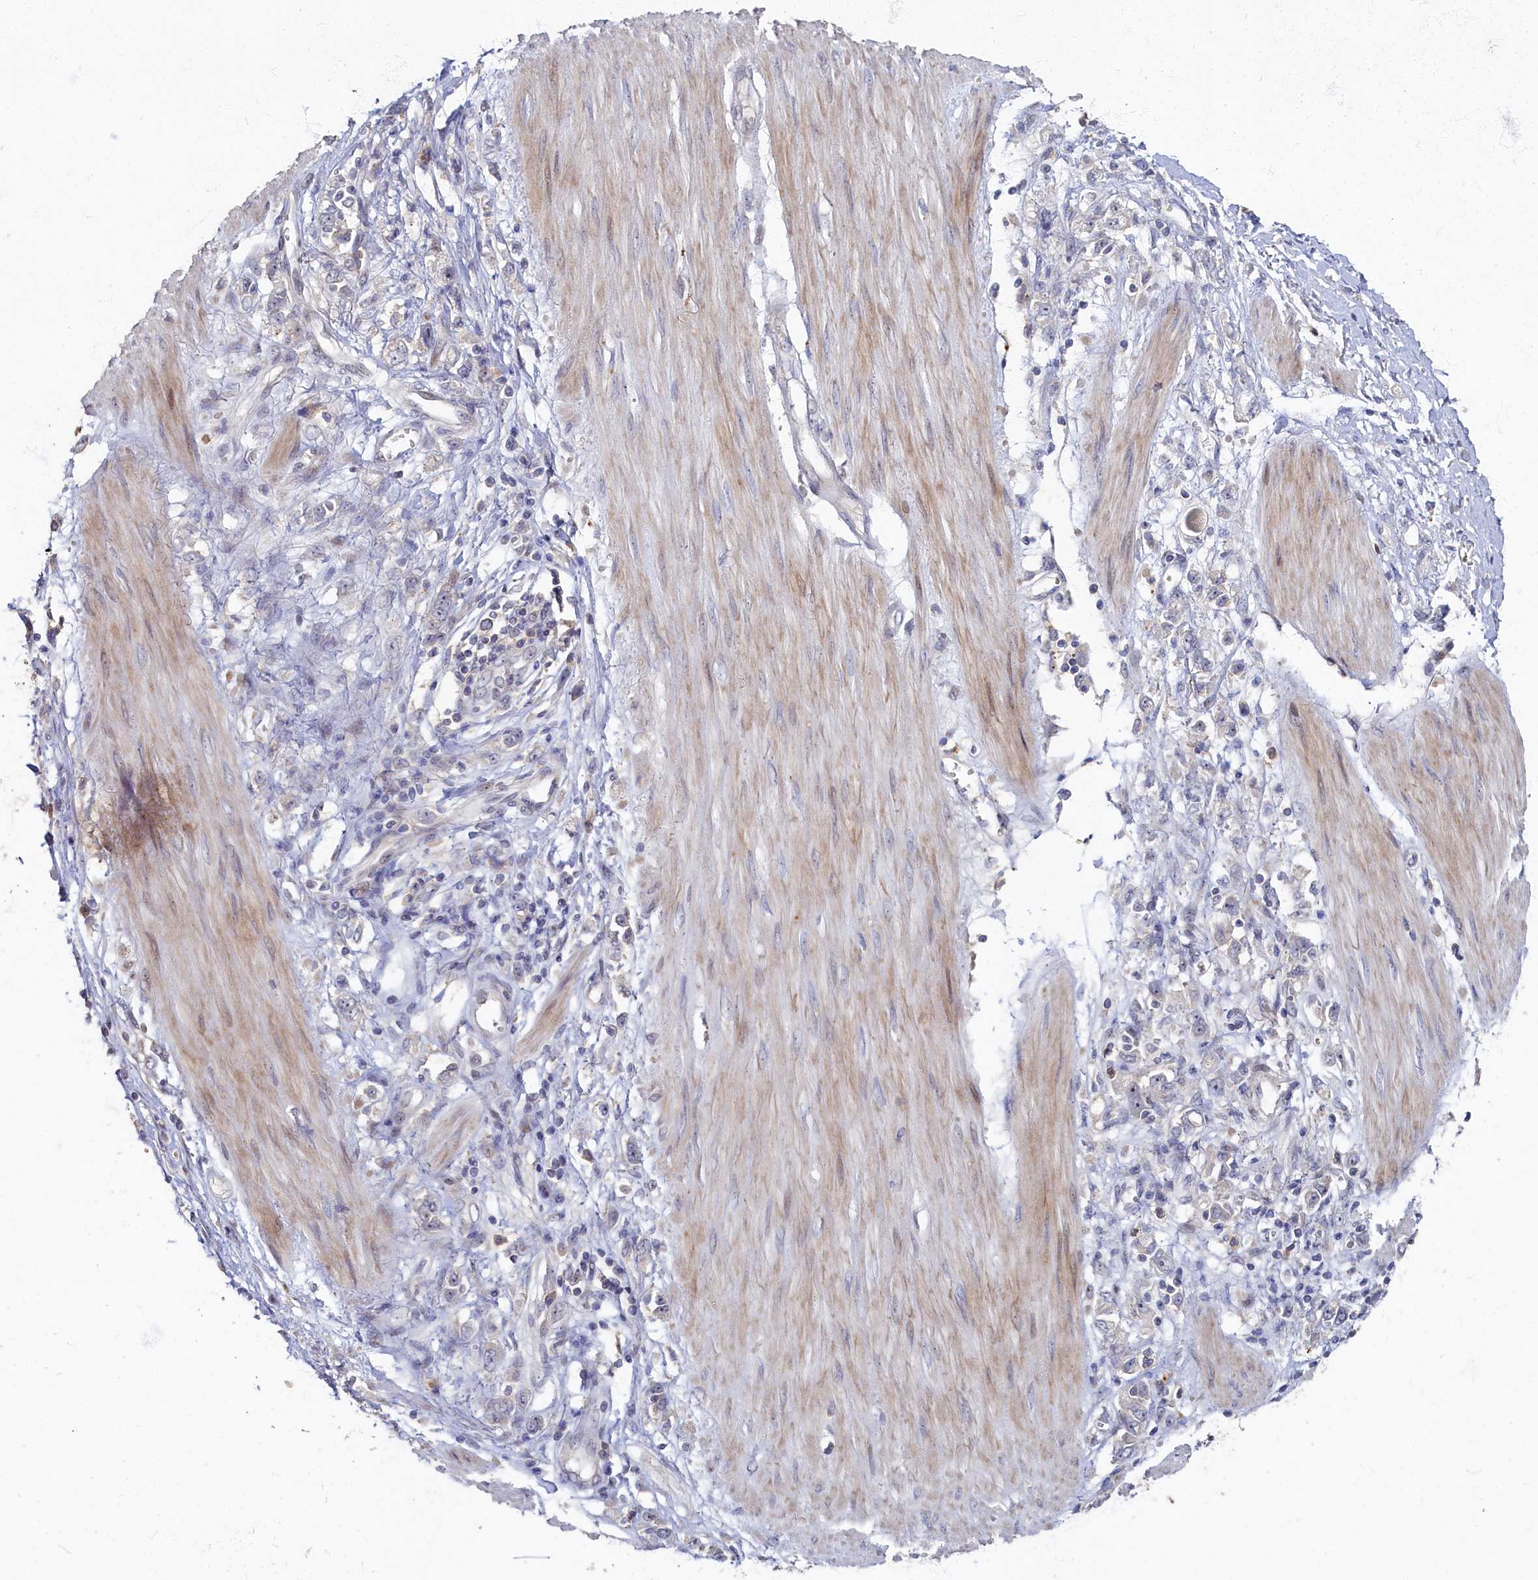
{"staining": {"intensity": "negative", "quantity": "none", "location": "none"}, "tissue": "stomach cancer", "cell_type": "Tumor cells", "image_type": "cancer", "snomed": [{"axis": "morphology", "description": "Adenocarcinoma, NOS"}, {"axis": "topography", "description": "Stomach"}], "caption": "The micrograph exhibits no staining of tumor cells in stomach cancer.", "gene": "HUNK", "patient": {"sex": "female", "age": 76}}